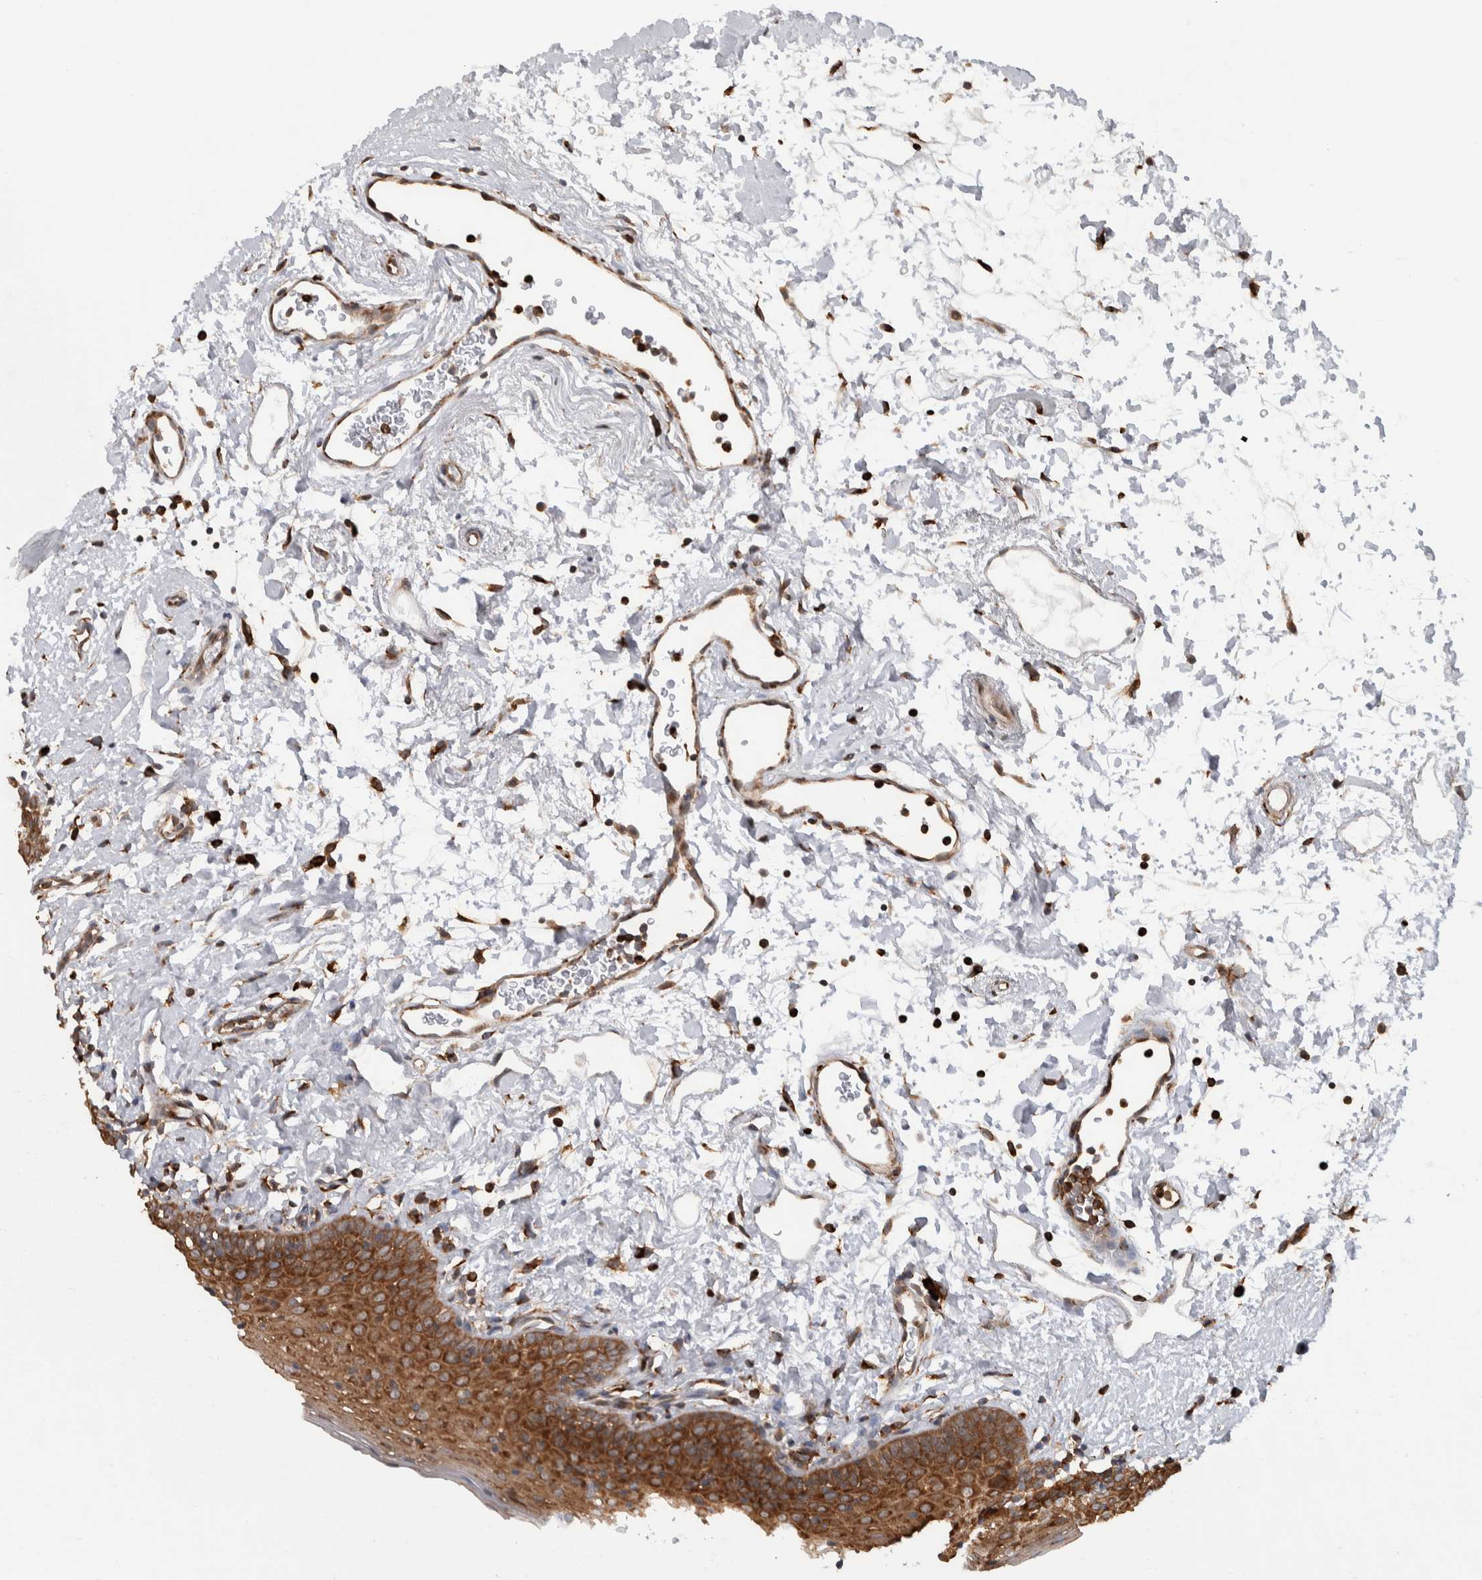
{"staining": {"intensity": "strong", "quantity": ">75%", "location": "cytoplasmic/membranous"}, "tissue": "oral mucosa", "cell_type": "Squamous epithelial cells", "image_type": "normal", "snomed": [{"axis": "morphology", "description": "Normal tissue, NOS"}, {"axis": "topography", "description": "Oral tissue"}], "caption": "Protein expression analysis of benign human oral mucosa reveals strong cytoplasmic/membranous expression in approximately >75% of squamous epithelial cells. The protein is stained brown, and the nuclei are stained in blue (DAB IHC with brightfield microscopy, high magnification).", "gene": "EIF3H", "patient": {"sex": "male", "age": 66}}